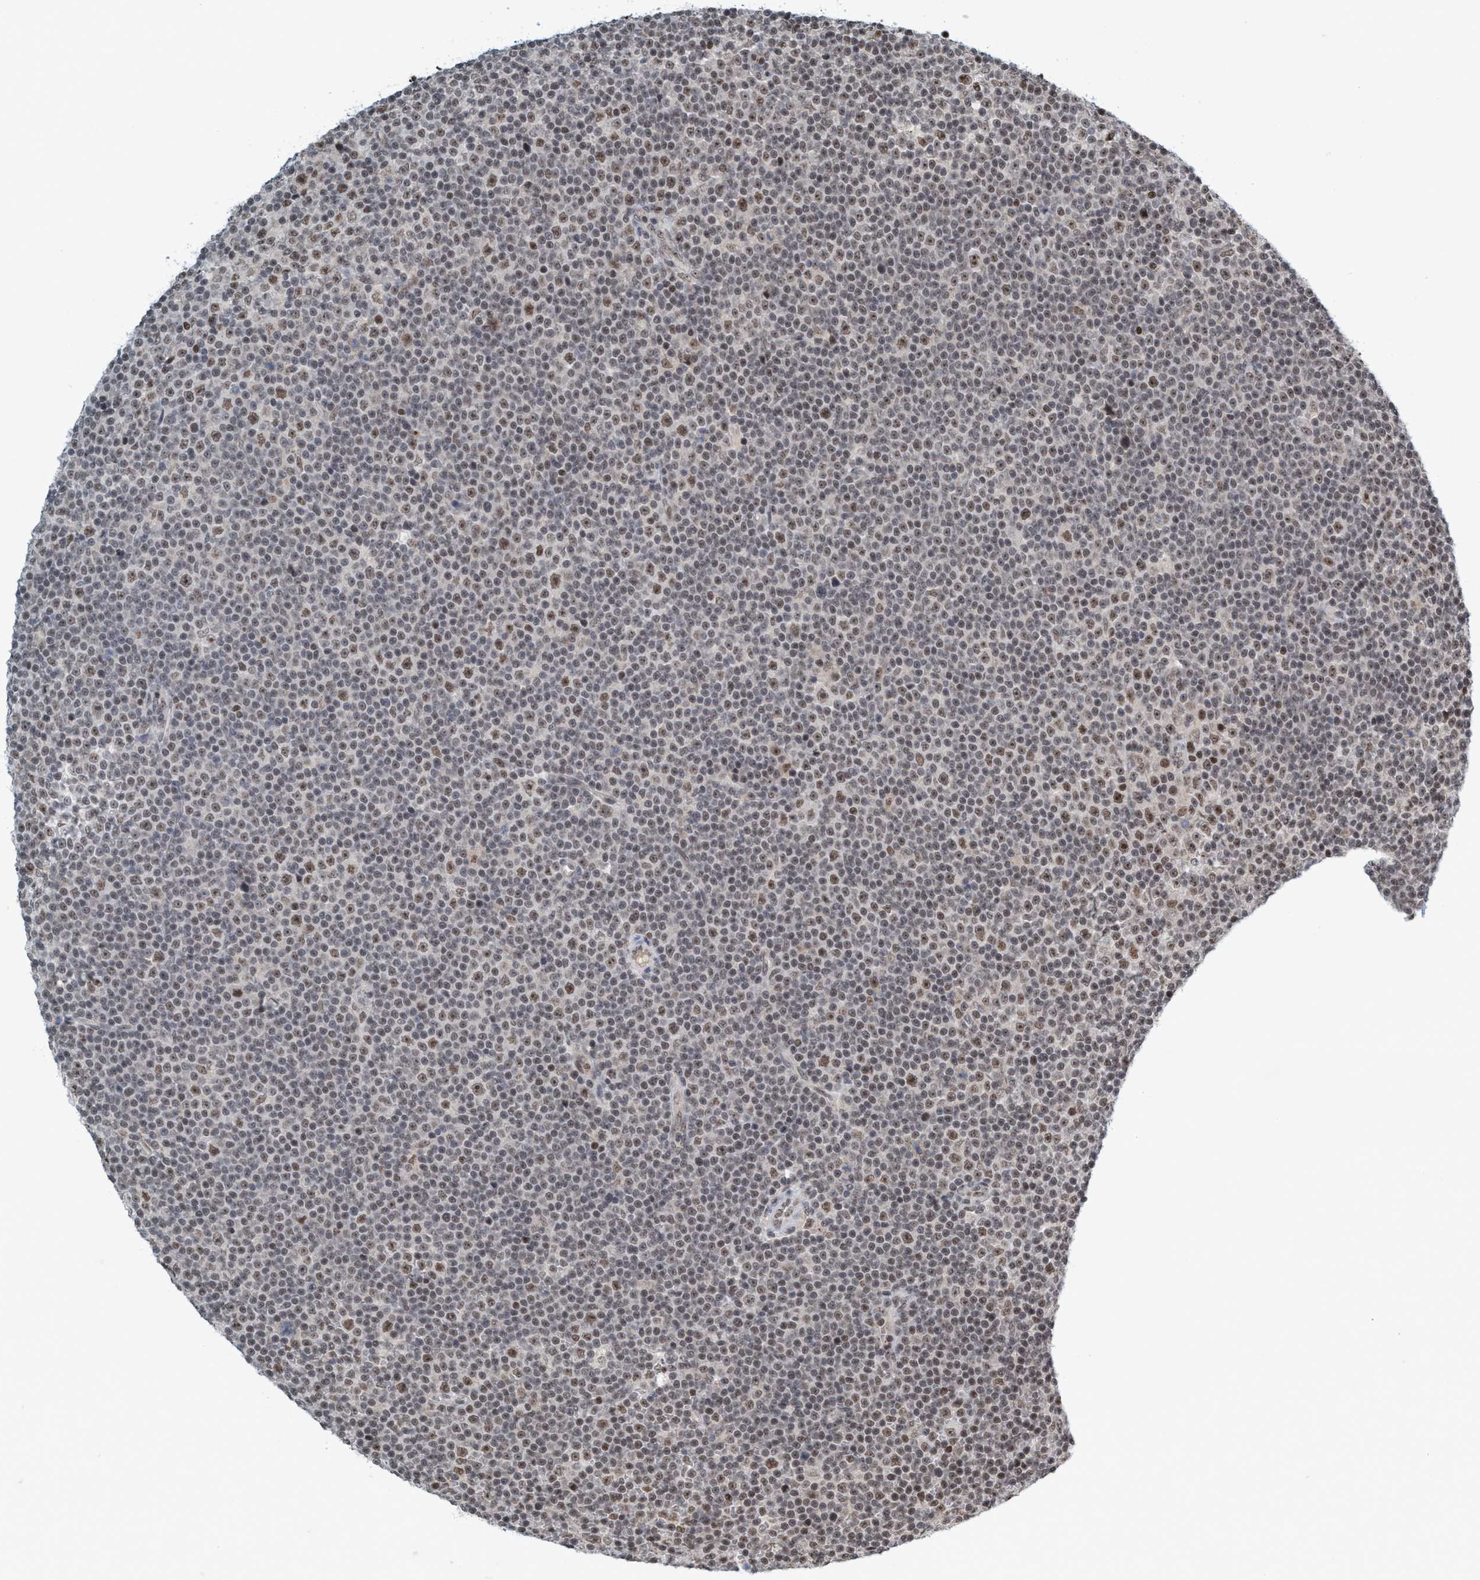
{"staining": {"intensity": "strong", "quantity": "25%-75%", "location": "nuclear"}, "tissue": "lymphoma", "cell_type": "Tumor cells", "image_type": "cancer", "snomed": [{"axis": "morphology", "description": "Malignant lymphoma, non-Hodgkin's type, Low grade"}, {"axis": "topography", "description": "Lymph node"}], "caption": "IHC image of lymphoma stained for a protein (brown), which shows high levels of strong nuclear positivity in approximately 25%-75% of tumor cells.", "gene": "SMCR8", "patient": {"sex": "female", "age": 67}}